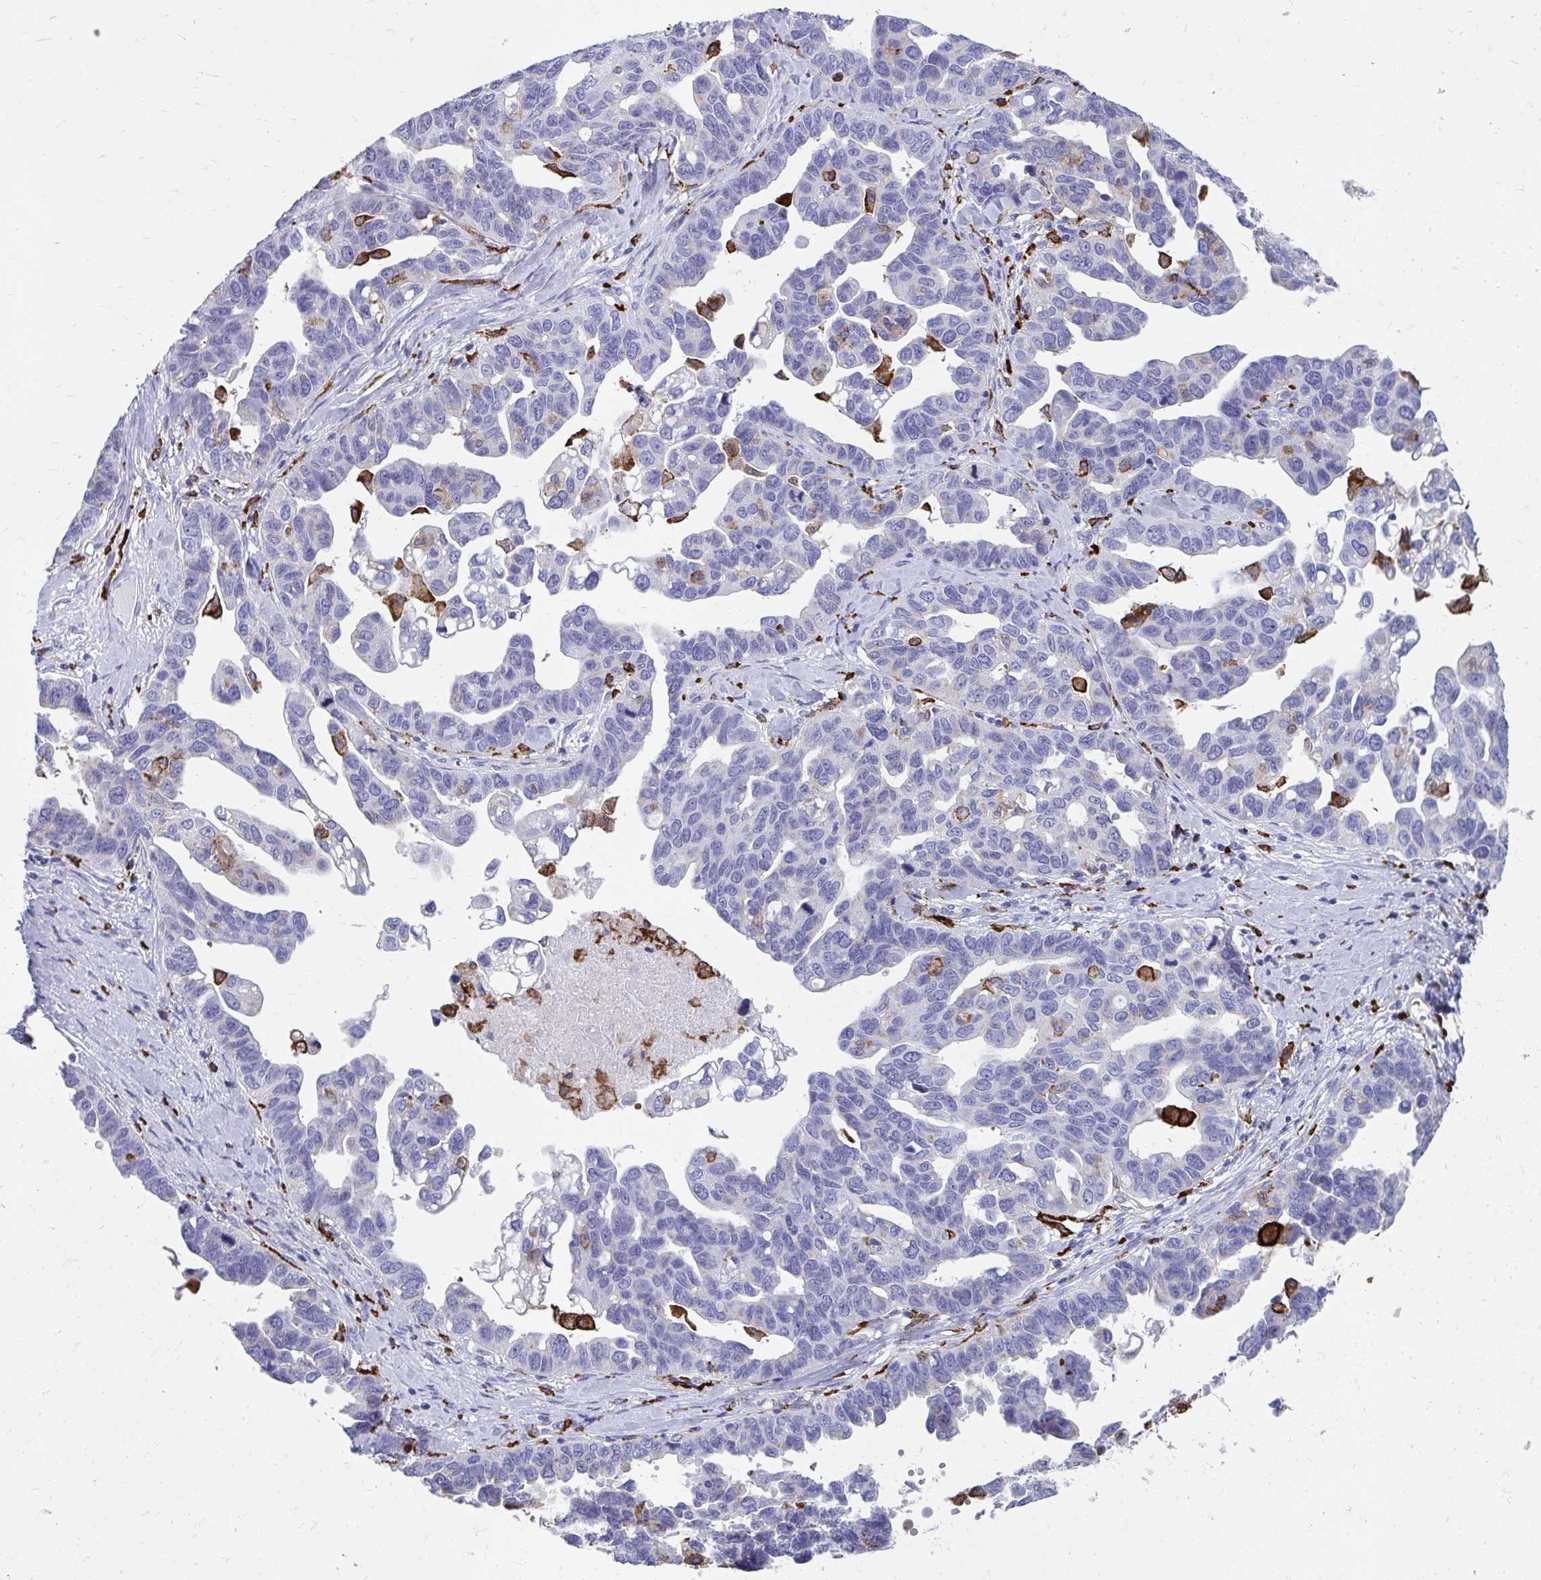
{"staining": {"intensity": "negative", "quantity": "none", "location": "none"}, "tissue": "ovarian cancer", "cell_type": "Tumor cells", "image_type": "cancer", "snomed": [{"axis": "morphology", "description": "Cystadenocarcinoma, serous, NOS"}, {"axis": "topography", "description": "Ovary"}], "caption": "Ovarian cancer was stained to show a protein in brown. There is no significant expression in tumor cells. (DAB (3,3'-diaminobenzidine) immunohistochemistry (IHC) with hematoxylin counter stain).", "gene": "CD163", "patient": {"sex": "female", "age": 69}}